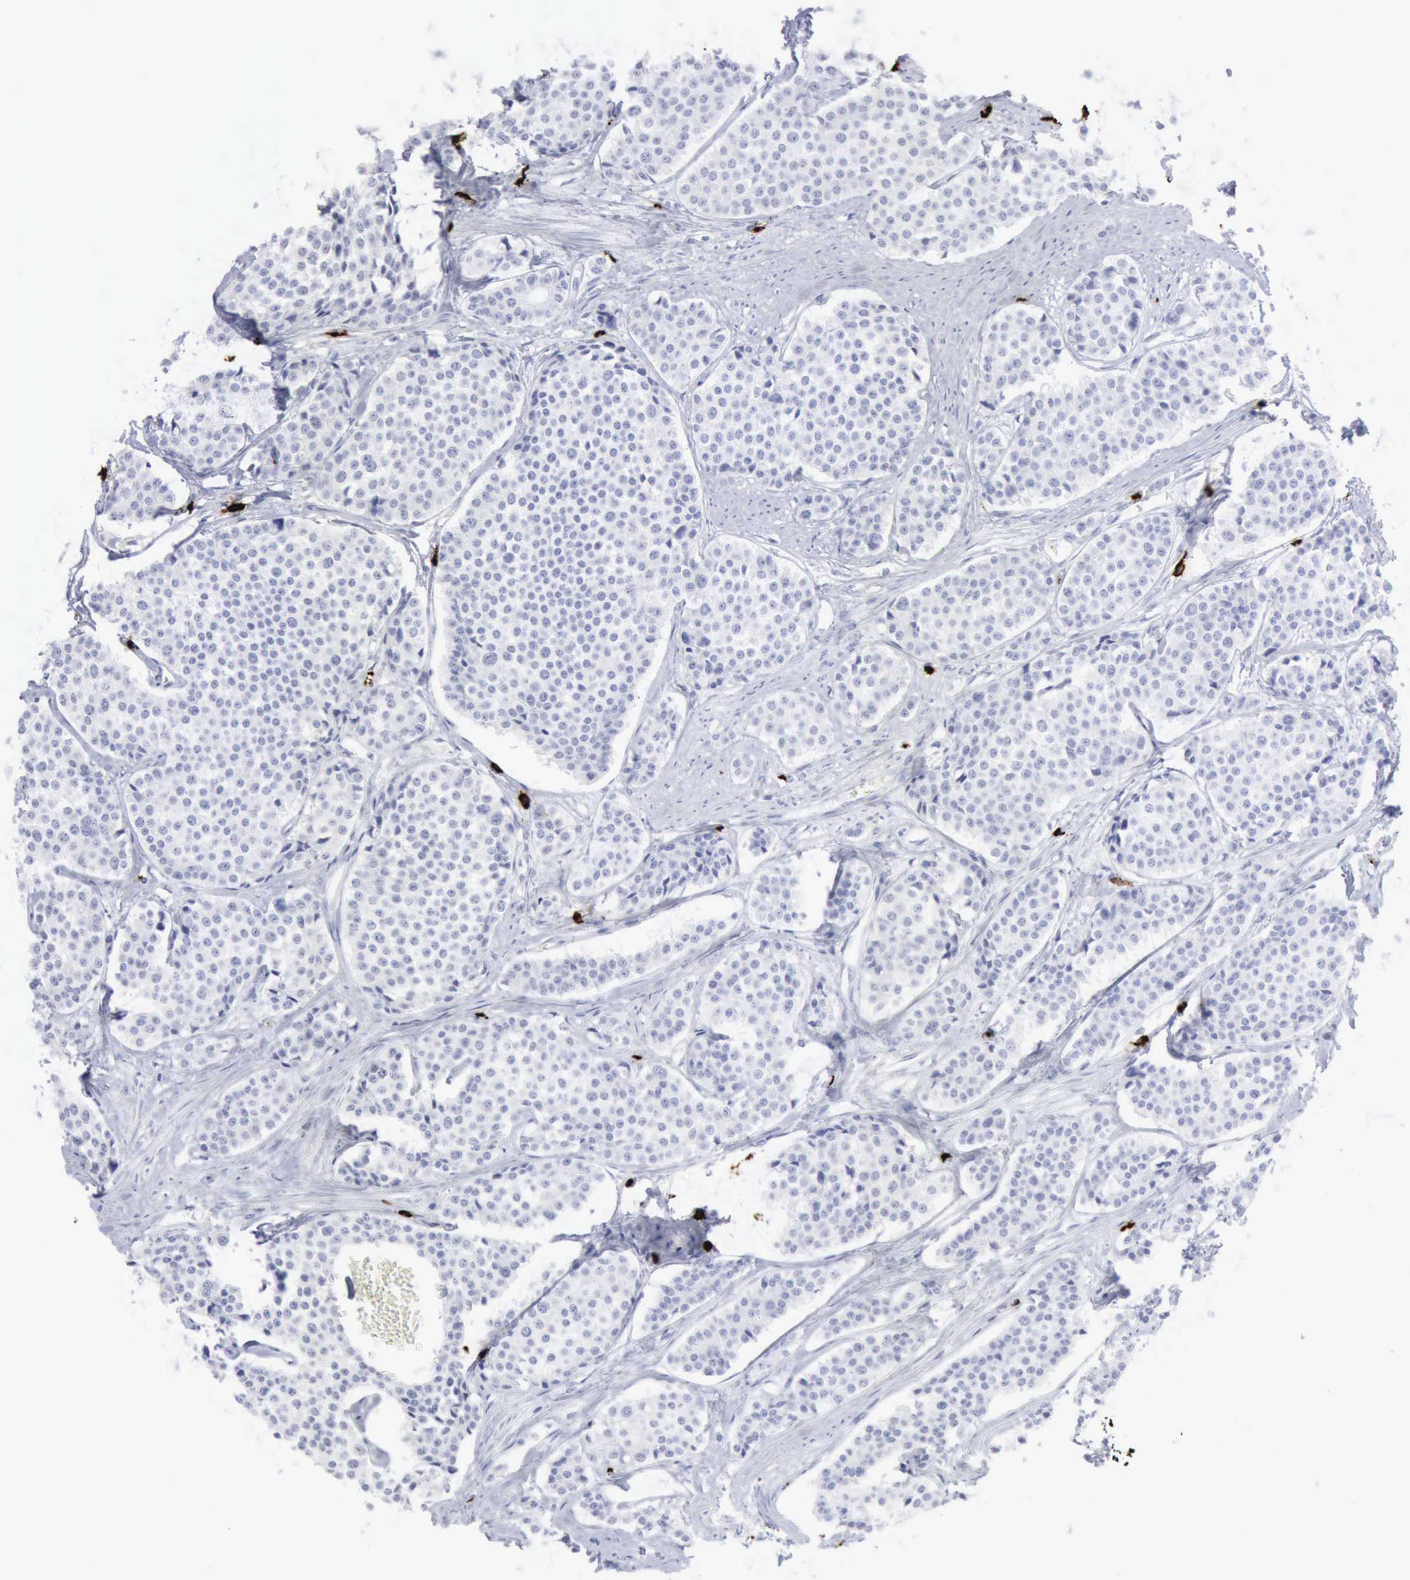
{"staining": {"intensity": "negative", "quantity": "none", "location": "none"}, "tissue": "carcinoid", "cell_type": "Tumor cells", "image_type": "cancer", "snomed": [{"axis": "morphology", "description": "Carcinoid, malignant, NOS"}, {"axis": "topography", "description": "Small intestine"}], "caption": "Image shows no significant protein positivity in tumor cells of malignant carcinoid.", "gene": "CMA1", "patient": {"sex": "male", "age": 60}}